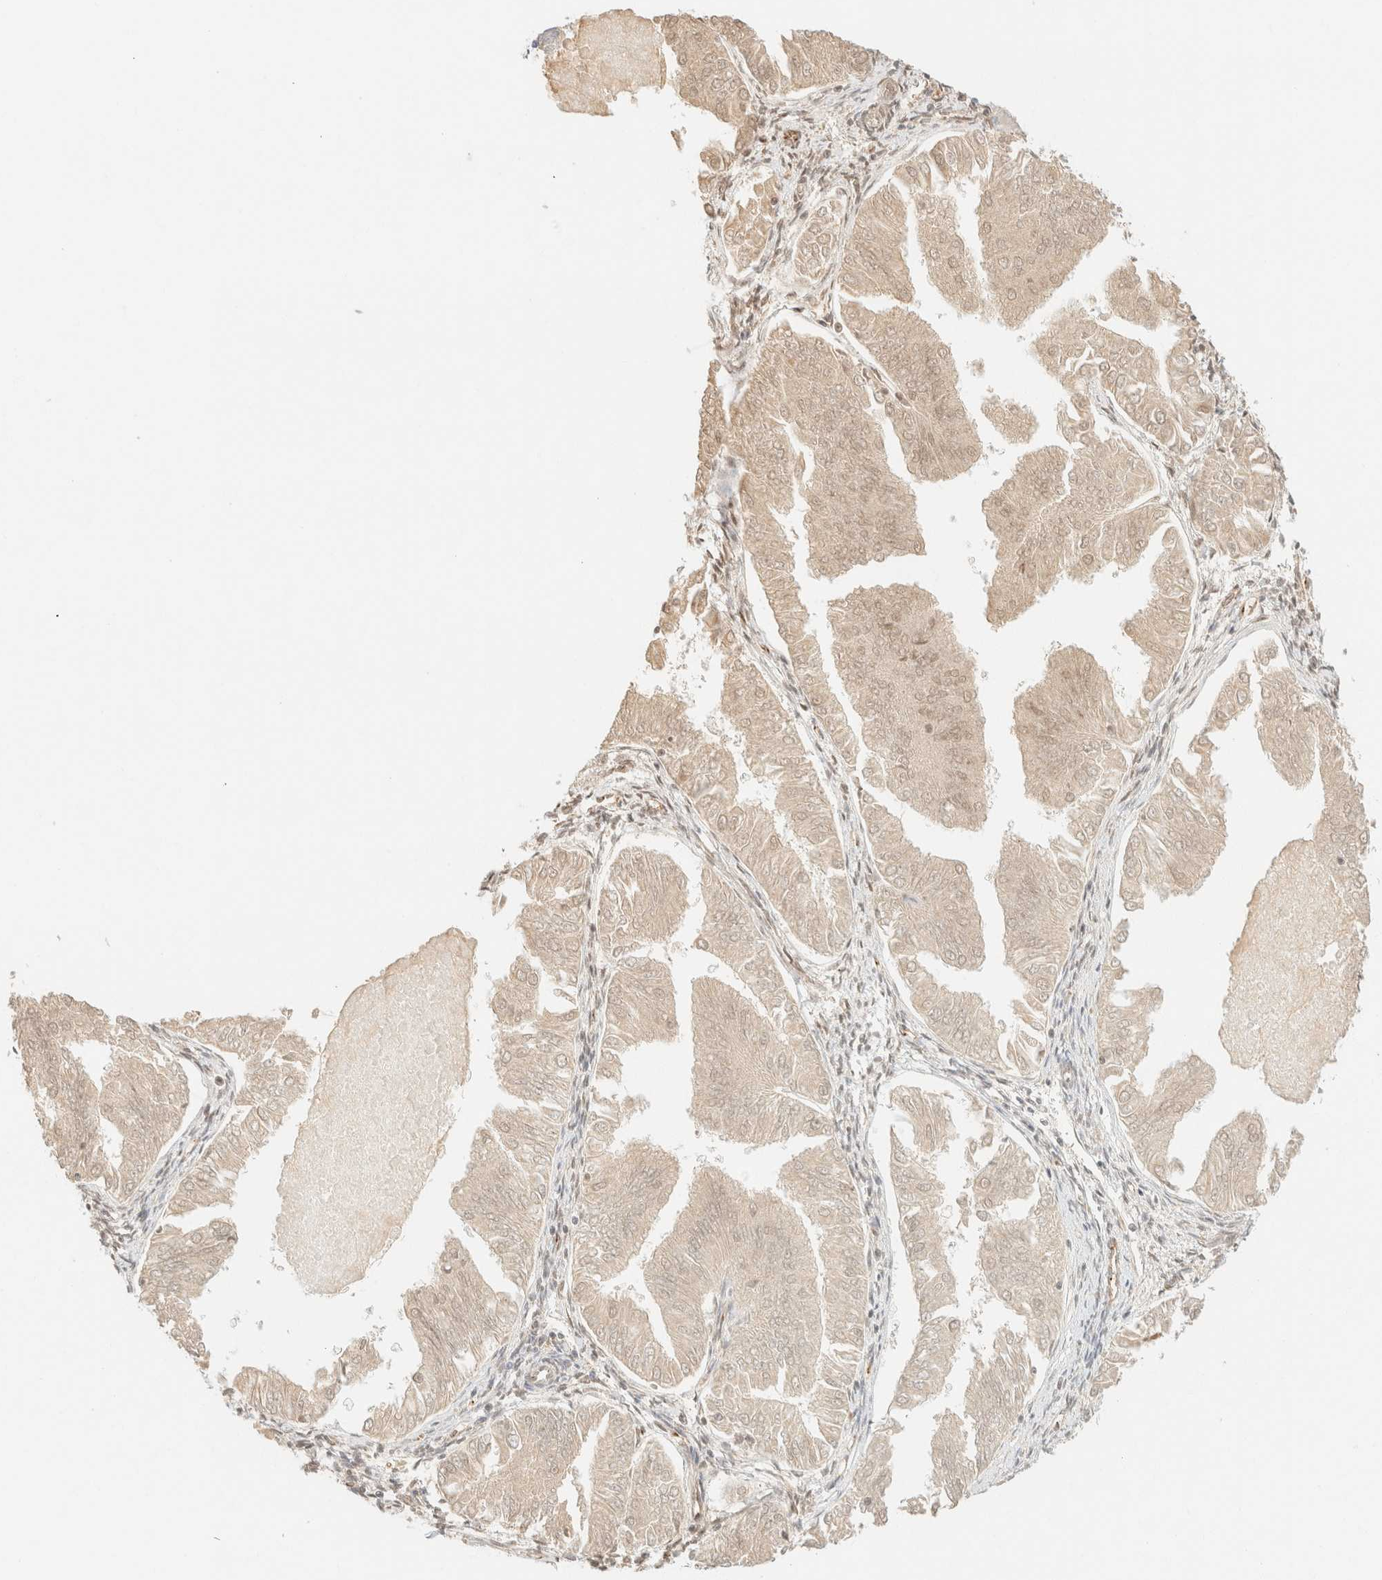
{"staining": {"intensity": "negative", "quantity": "none", "location": "none"}, "tissue": "endometrial cancer", "cell_type": "Tumor cells", "image_type": "cancer", "snomed": [{"axis": "morphology", "description": "Adenocarcinoma, NOS"}, {"axis": "topography", "description": "Endometrium"}], "caption": "Immunohistochemistry image of neoplastic tissue: endometrial cancer (adenocarcinoma) stained with DAB (3,3'-diaminobenzidine) demonstrates no significant protein staining in tumor cells.", "gene": "SPARCL1", "patient": {"sex": "female", "age": 53}}